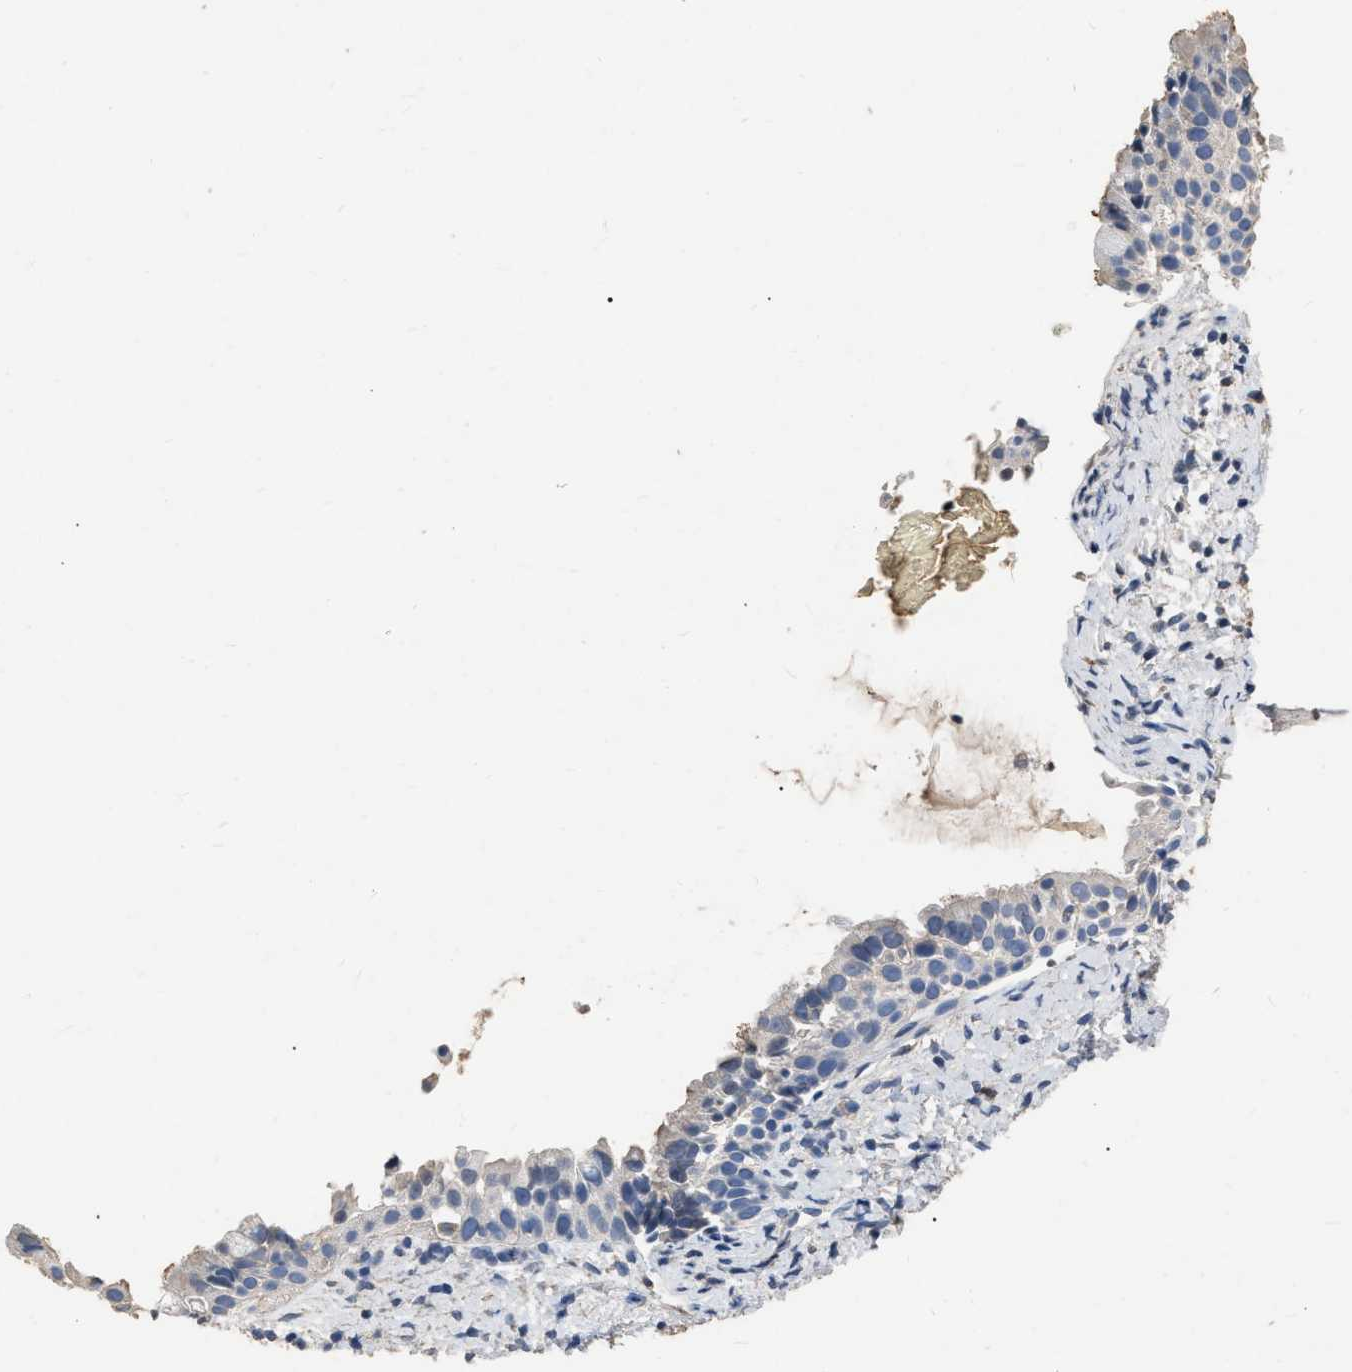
{"staining": {"intensity": "moderate", "quantity": "<25%", "location": "cytoplasmic/membranous"}, "tissue": "nasopharynx", "cell_type": "Respiratory epithelial cells", "image_type": "normal", "snomed": [{"axis": "morphology", "description": "Normal tissue, NOS"}, {"axis": "topography", "description": "Nasopharynx"}], "caption": "This image demonstrates immunohistochemistry (IHC) staining of unremarkable nasopharynx, with low moderate cytoplasmic/membranous expression in about <25% of respiratory epithelial cells.", "gene": "HABP2", "patient": {"sex": "male", "age": 22}}